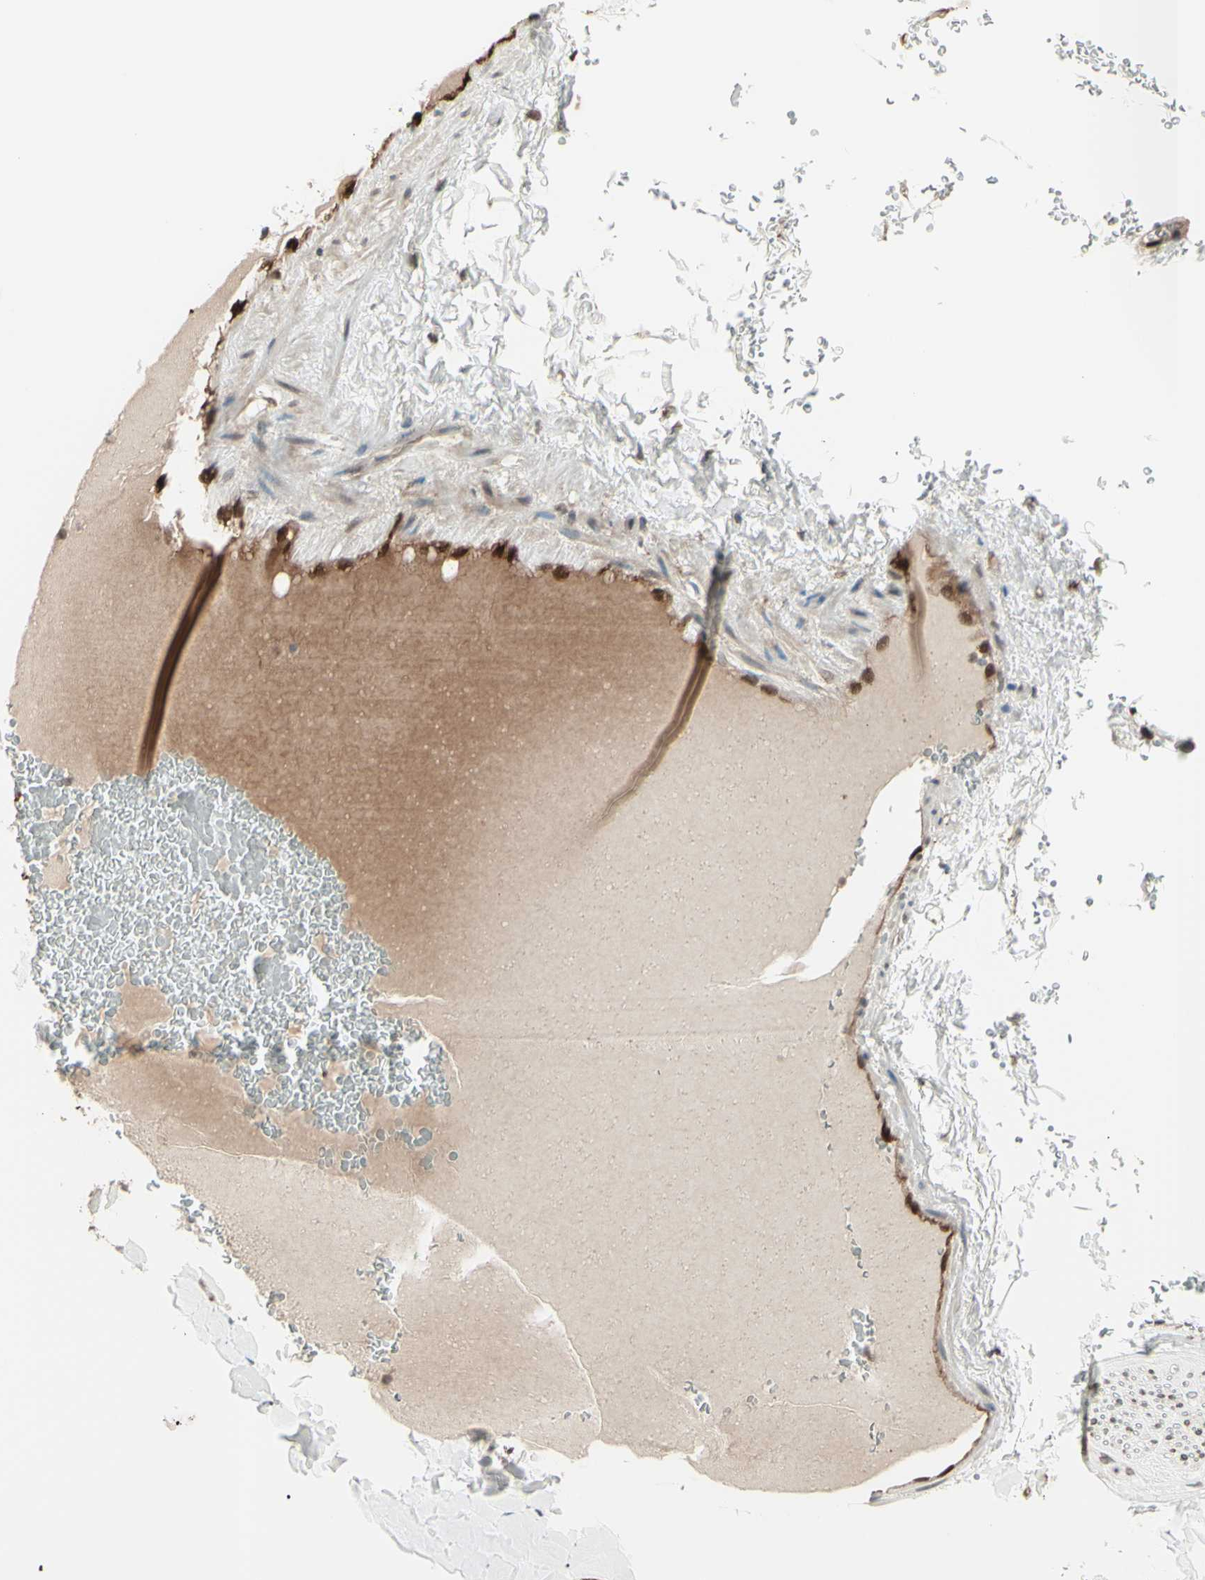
{"staining": {"intensity": "moderate", "quantity": ">75%", "location": "cytoplasmic/membranous,nuclear"}, "tissue": "adipose tissue", "cell_type": "Adipocytes", "image_type": "normal", "snomed": [{"axis": "morphology", "description": "Normal tissue, NOS"}, {"axis": "topography", "description": "Peripheral nerve tissue"}], "caption": "Immunohistochemical staining of normal adipose tissue exhibits >75% levels of moderate cytoplasmic/membranous,nuclear protein positivity in about >75% of adipocytes. (DAB (3,3'-diaminobenzidine) IHC, brown staining for protein, blue staining for nuclei).", "gene": "MLF2", "patient": {"sex": "male", "age": 70}}